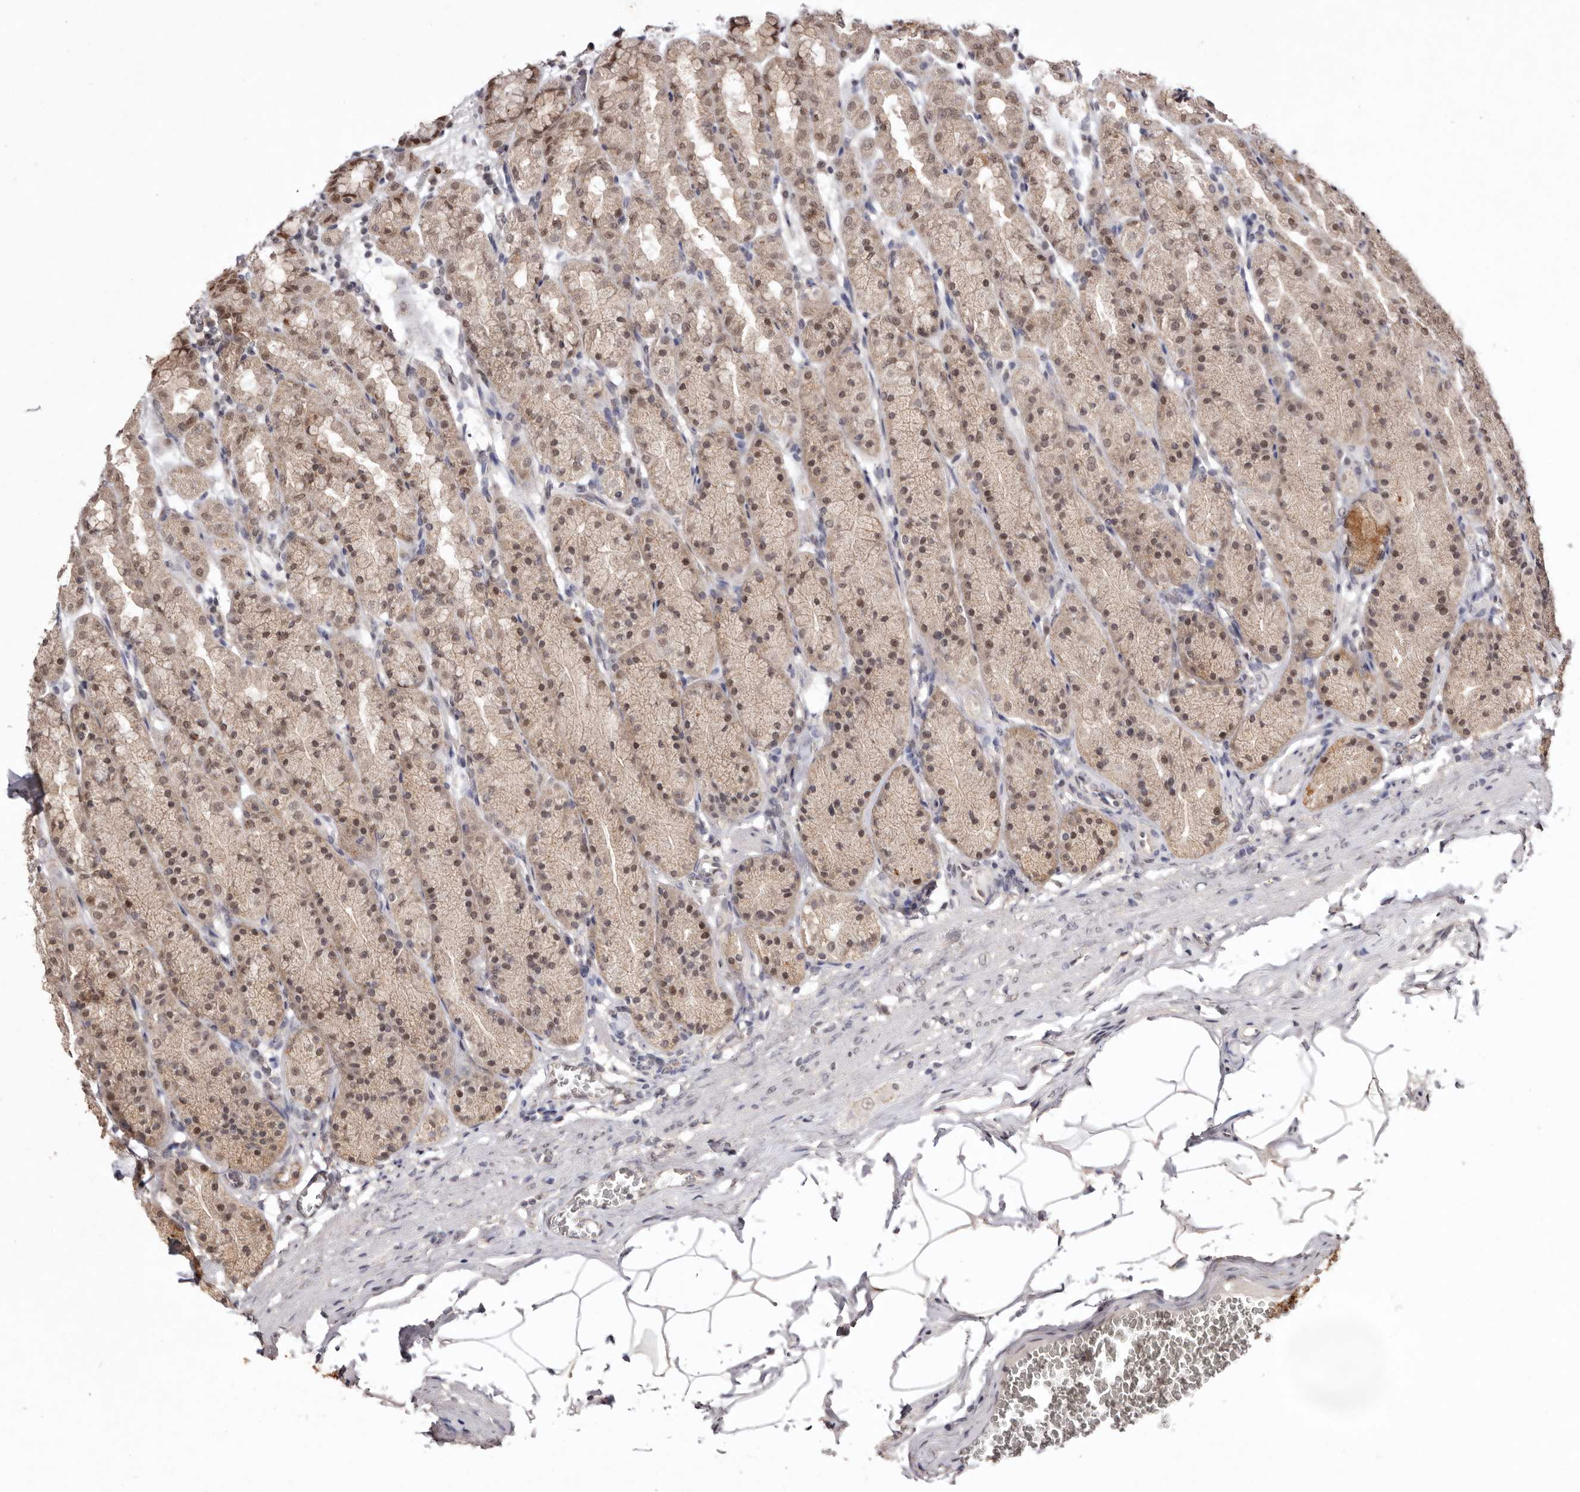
{"staining": {"intensity": "strong", "quantity": "25%-75%", "location": "cytoplasmic/membranous,nuclear"}, "tissue": "stomach", "cell_type": "Glandular cells", "image_type": "normal", "snomed": [{"axis": "morphology", "description": "Normal tissue, NOS"}, {"axis": "topography", "description": "Stomach"}], "caption": "This photomicrograph displays IHC staining of normal human stomach, with high strong cytoplasmic/membranous,nuclear staining in about 25%-75% of glandular cells.", "gene": "NOTCH1", "patient": {"sex": "male", "age": 42}}